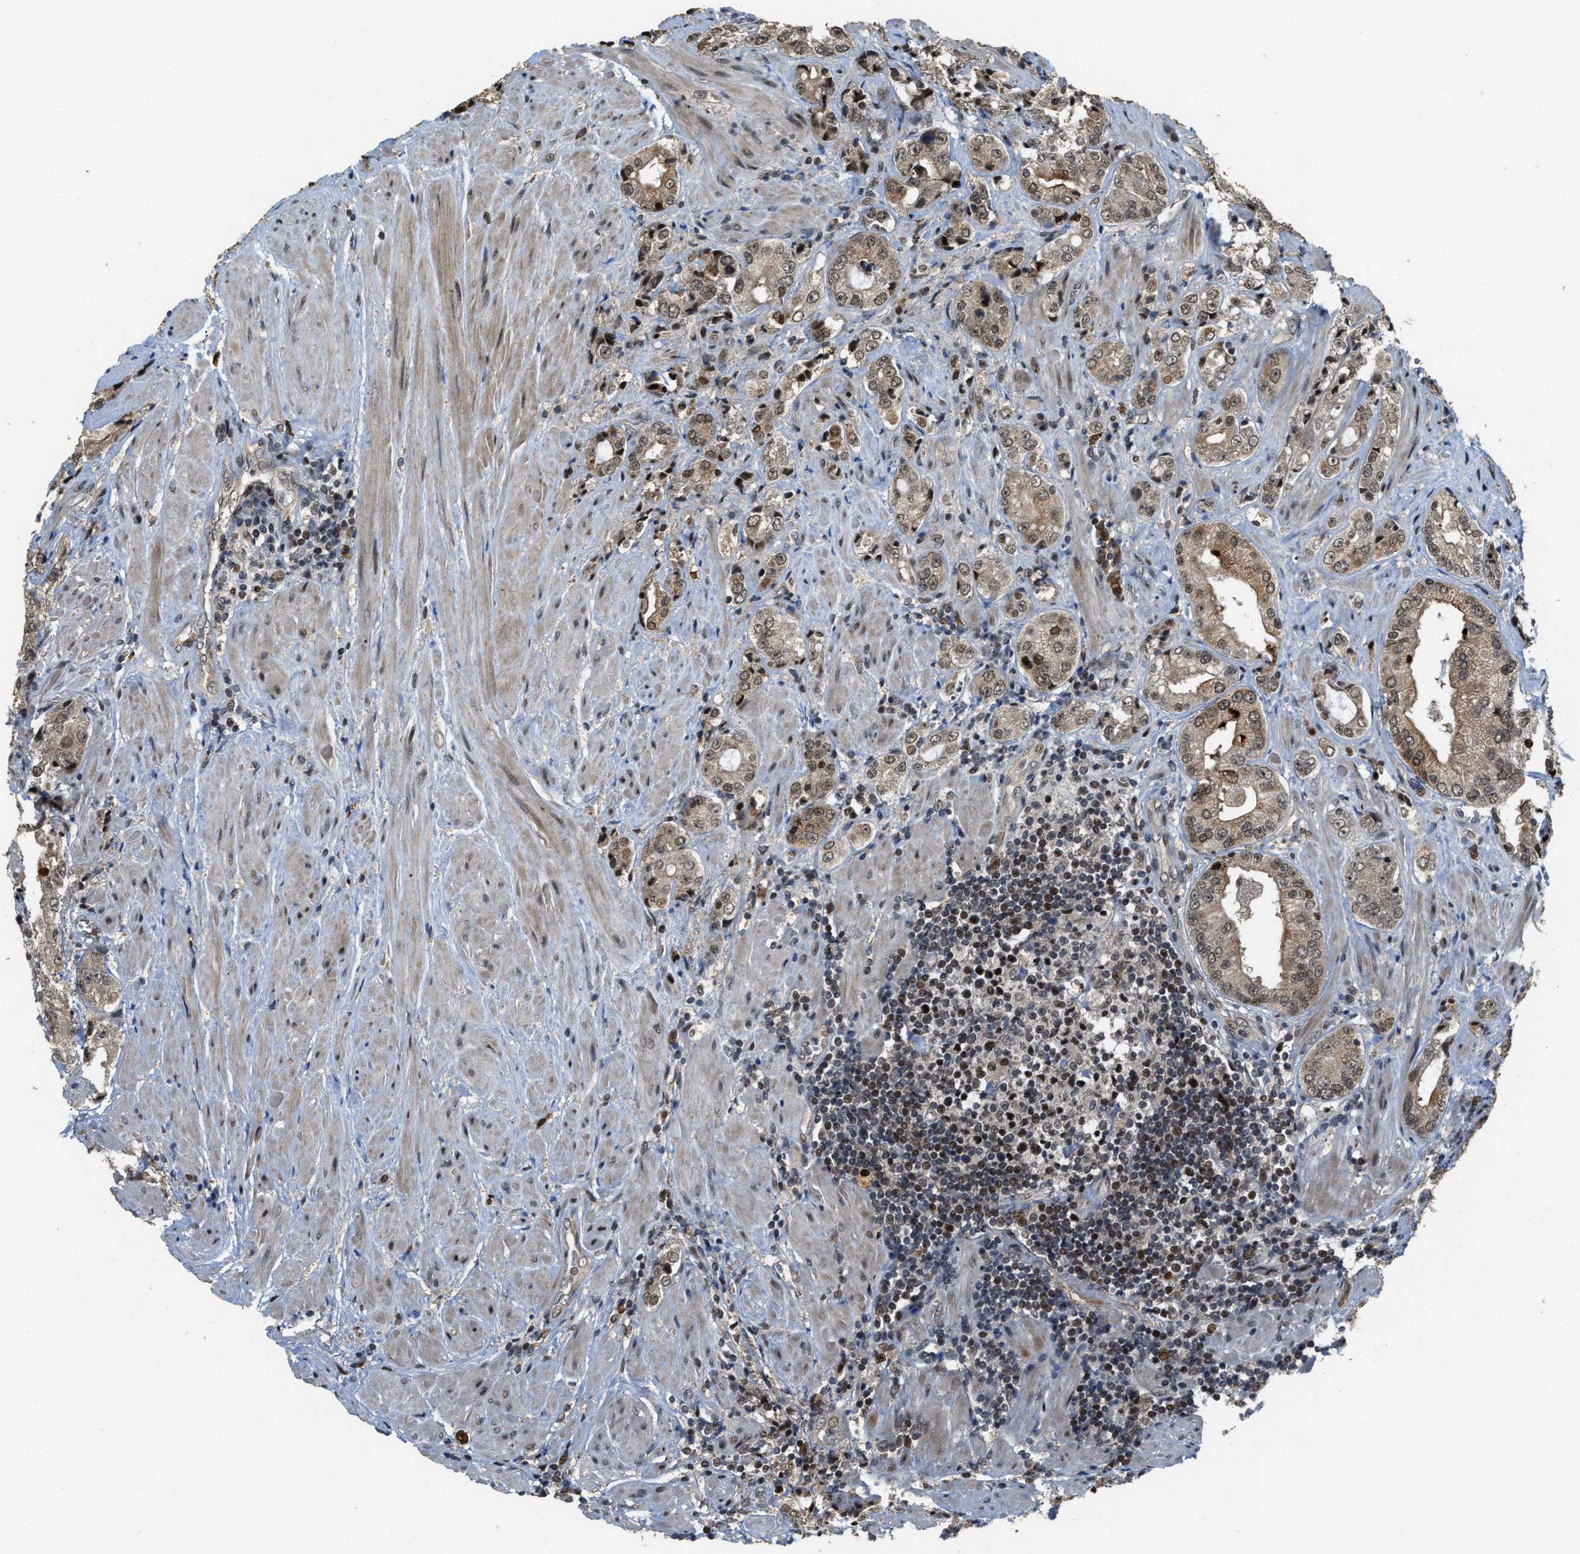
{"staining": {"intensity": "weak", "quantity": ">75%", "location": "cytoplasmic/membranous,nuclear"}, "tissue": "prostate cancer", "cell_type": "Tumor cells", "image_type": "cancer", "snomed": [{"axis": "morphology", "description": "Adenocarcinoma, High grade"}, {"axis": "topography", "description": "Prostate"}], "caption": "Immunohistochemical staining of human adenocarcinoma (high-grade) (prostate) reveals weak cytoplasmic/membranous and nuclear protein positivity in about >75% of tumor cells.", "gene": "SERTAD2", "patient": {"sex": "male", "age": 61}}